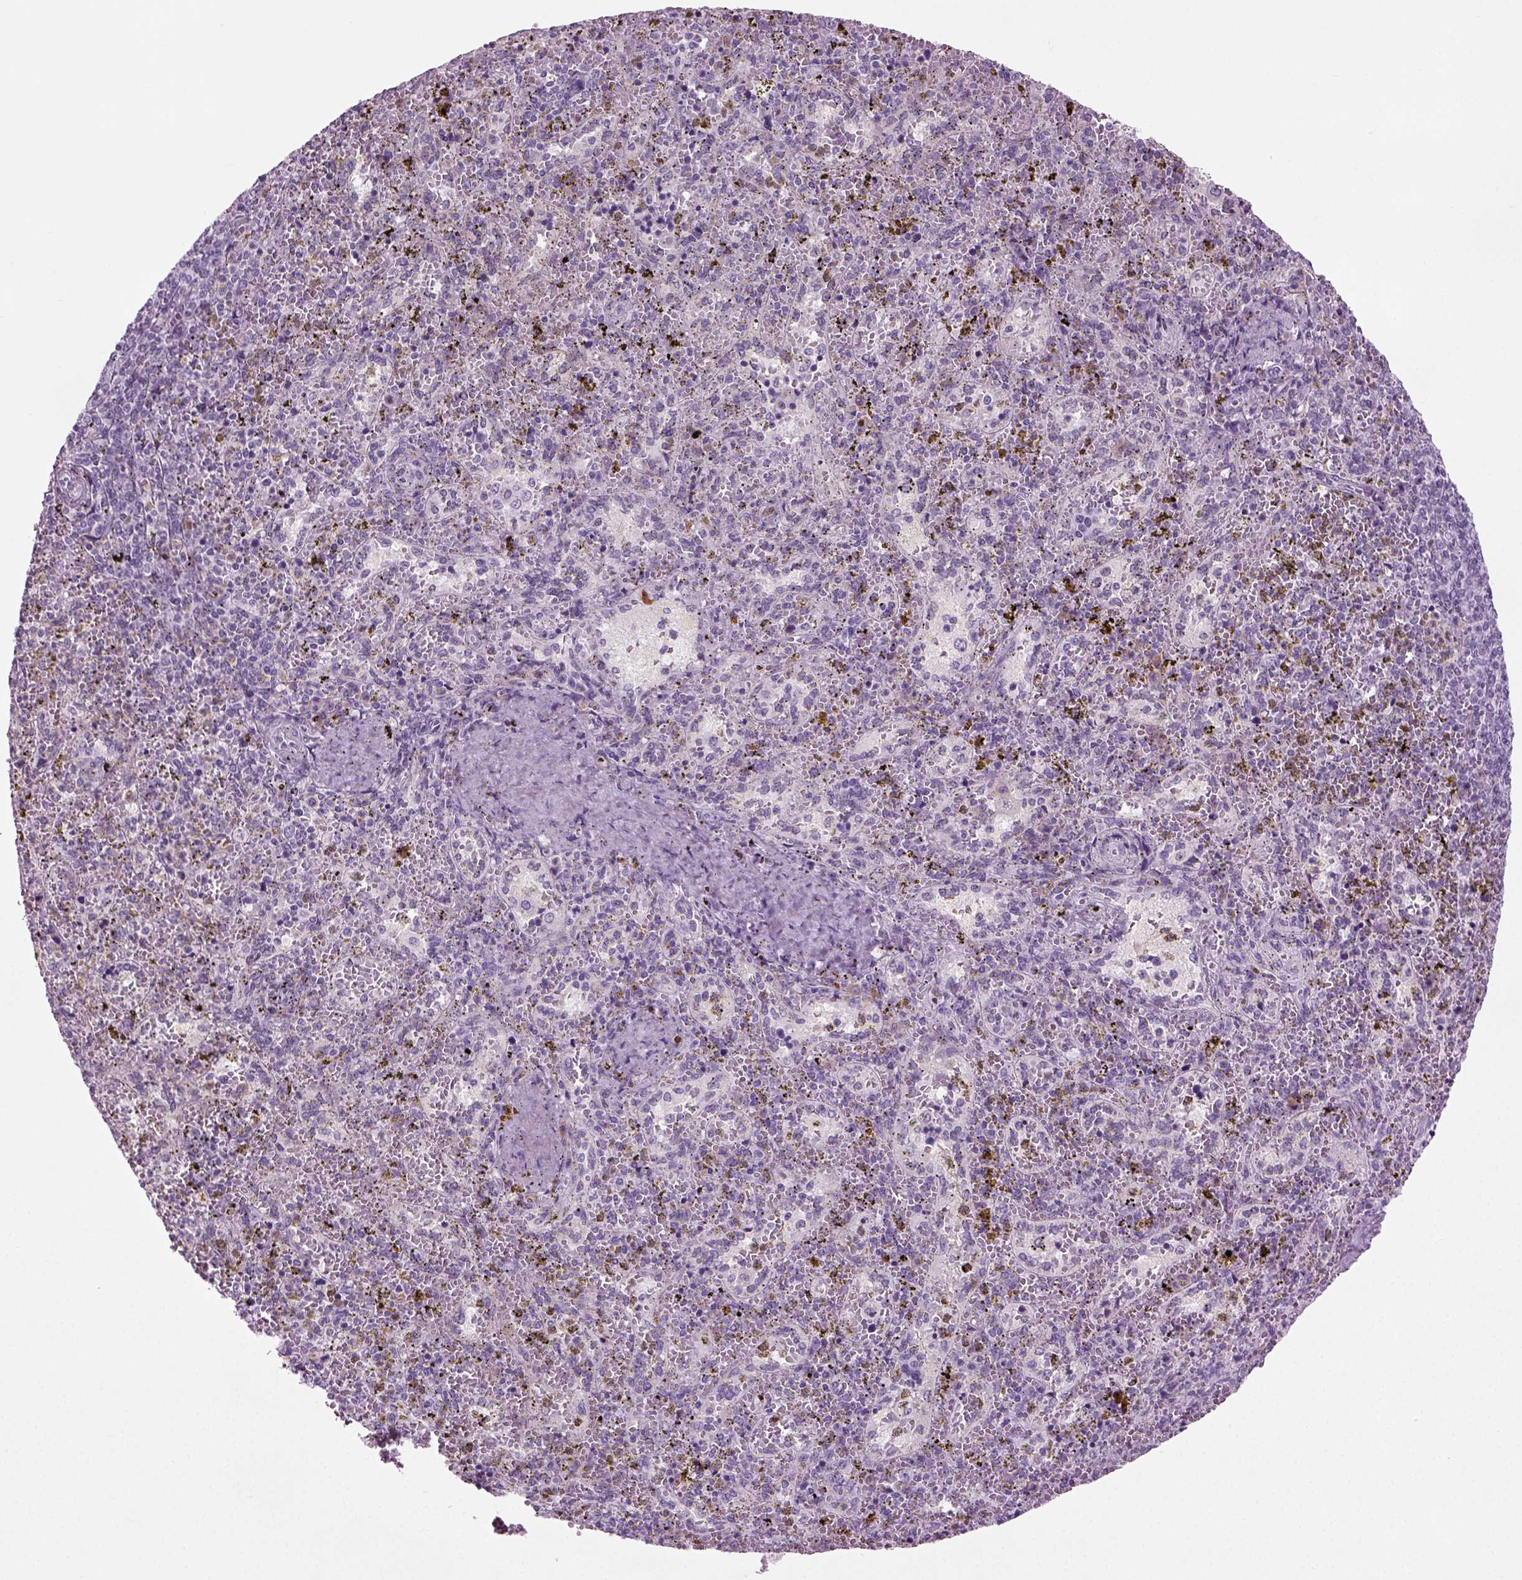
{"staining": {"intensity": "negative", "quantity": "none", "location": "none"}, "tissue": "spleen", "cell_type": "Cells in red pulp", "image_type": "normal", "snomed": [{"axis": "morphology", "description": "Normal tissue, NOS"}, {"axis": "topography", "description": "Spleen"}], "caption": "Photomicrograph shows no significant protein staining in cells in red pulp of normal spleen. (IHC, brightfield microscopy, high magnification).", "gene": "PRLH", "patient": {"sex": "female", "age": 50}}